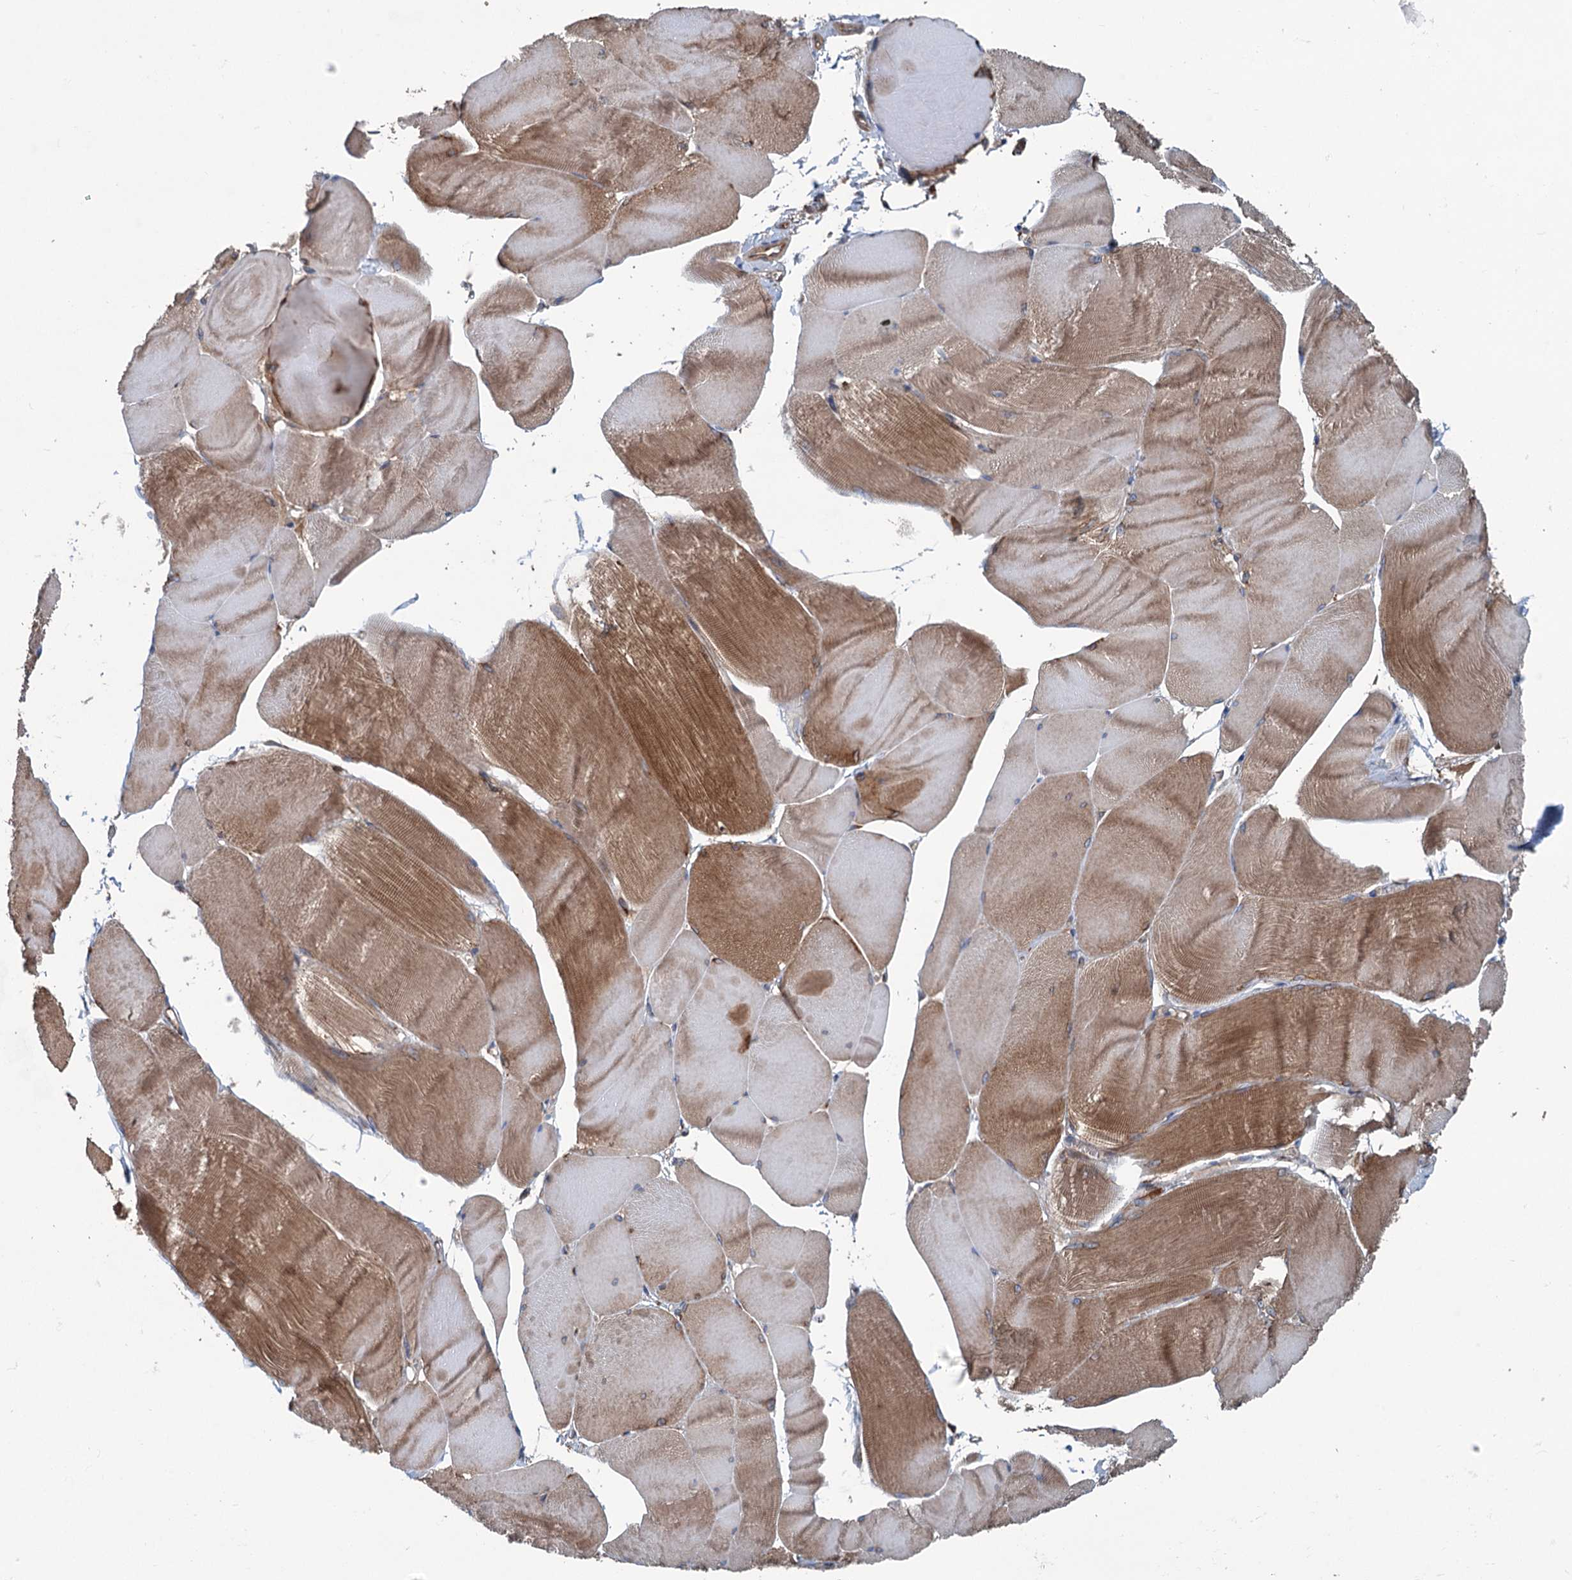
{"staining": {"intensity": "moderate", "quantity": ">75%", "location": "cytoplasmic/membranous"}, "tissue": "skeletal muscle", "cell_type": "Myocytes", "image_type": "normal", "snomed": [{"axis": "morphology", "description": "Normal tissue, NOS"}, {"axis": "morphology", "description": "Basal cell carcinoma"}, {"axis": "topography", "description": "Skeletal muscle"}], "caption": "This micrograph shows unremarkable skeletal muscle stained with immunohistochemistry to label a protein in brown. The cytoplasmic/membranous of myocytes show moderate positivity for the protein. Nuclei are counter-stained blue.", "gene": "CALCOCO1", "patient": {"sex": "female", "age": 64}}